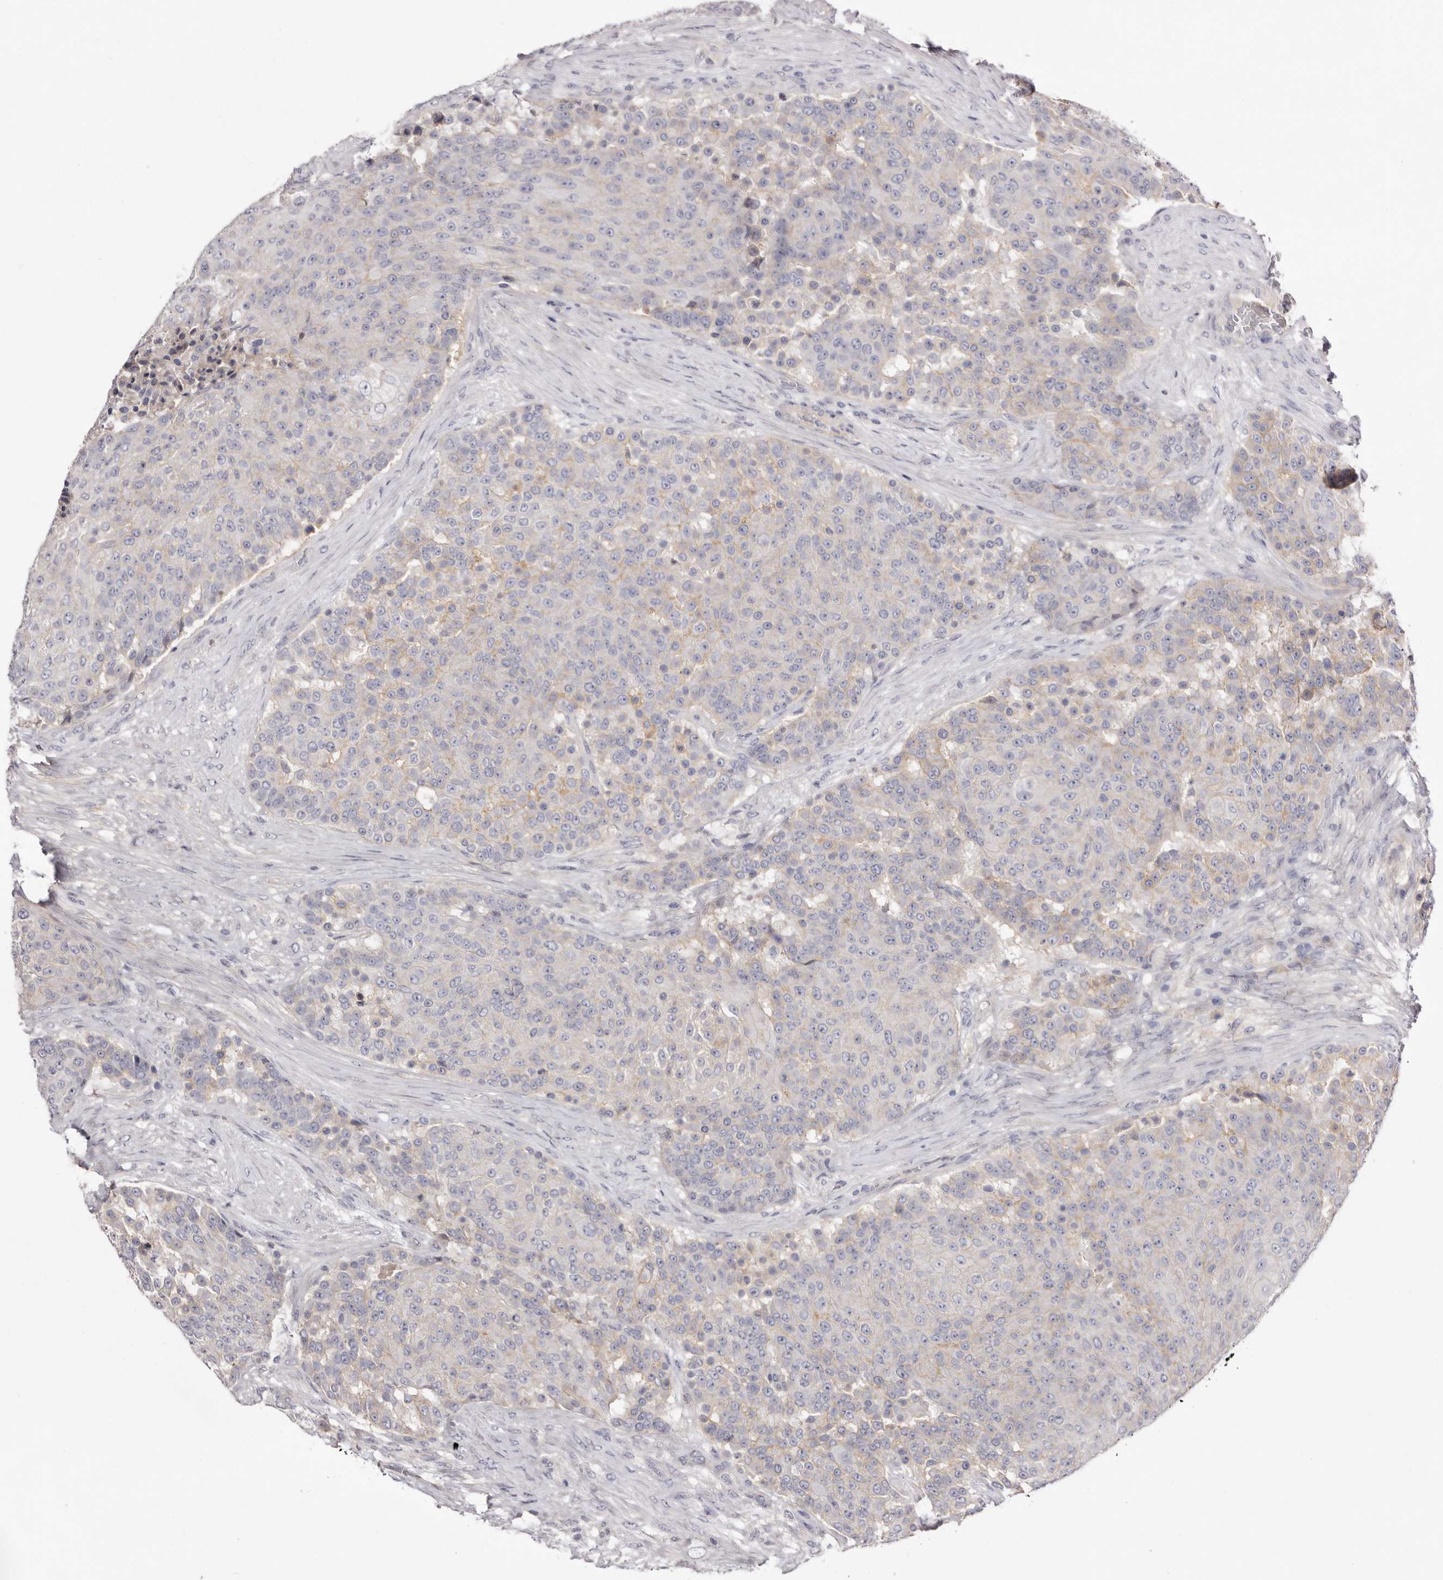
{"staining": {"intensity": "weak", "quantity": "<25%", "location": "cytoplasmic/membranous"}, "tissue": "urothelial cancer", "cell_type": "Tumor cells", "image_type": "cancer", "snomed": [{"axis": "morphology", "description": "Urothelial carcinoma, High grade"}, {"axis": "topography", "description": "Urinary bladder"}], "caption": "A high-resolution photomicrograph shows immunohistochemistry staining of high-grade urothelial carcinoma, which reveals no significant staining in tumor cells.", "gene": "S1PR5", "patient": {"sex": "female", "age": 63}}